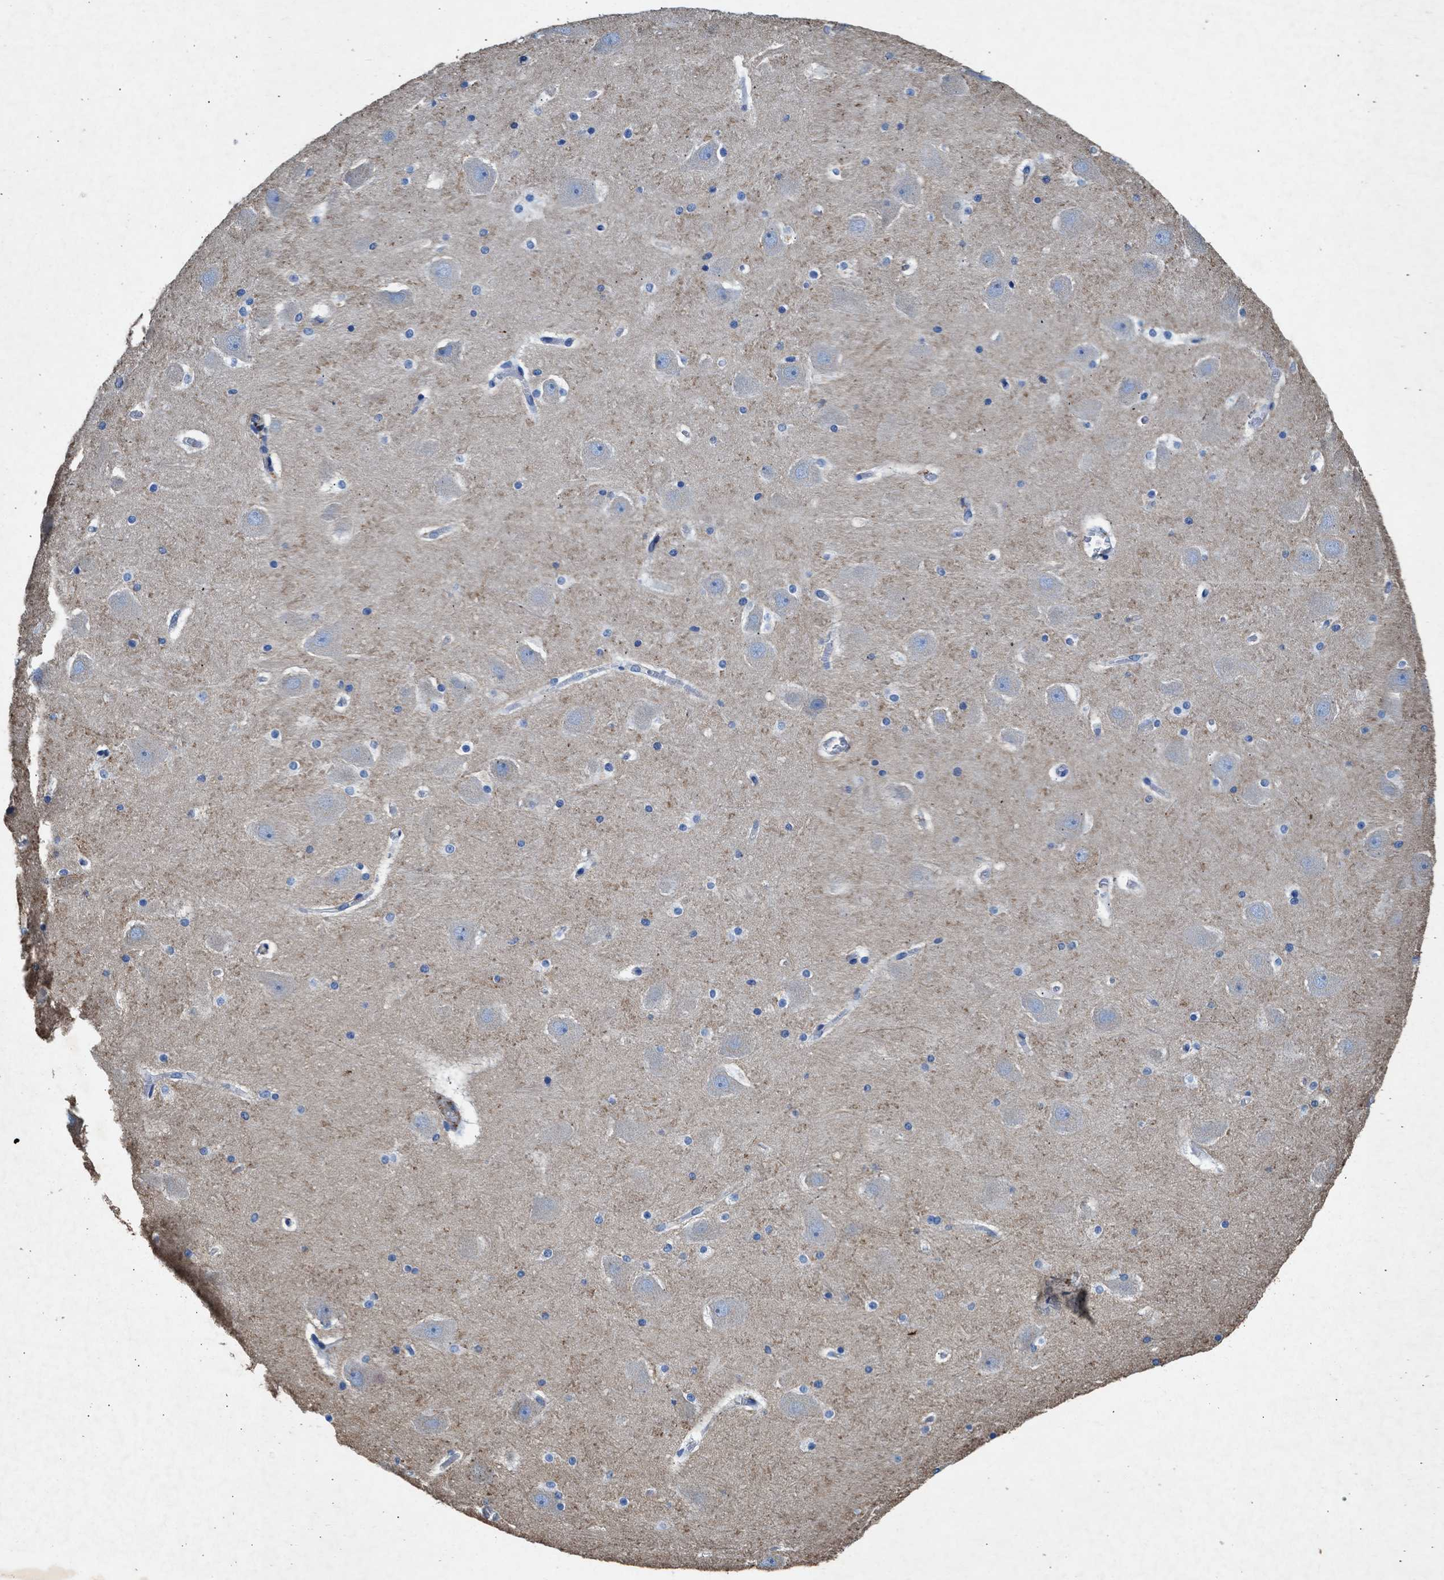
{"staining": {"intensity": "negative", "quantity": "none", "location": "none"}, "tissue": "hippocampus", "cell_type": "Glial cells", "image_type": "normal", "snomed": [{"axis": "morphology", "description": "Normal tissue, NOS"}, {"axis": "topography", "description": "Hippocampus"}], "caption": "The photomicrograph exhibits no significant expression in glial cells of hippocampus. Nuclei are stained in blue.", "gene": "KCNQ4", "patient": {"sex": "male", "age": 45}}